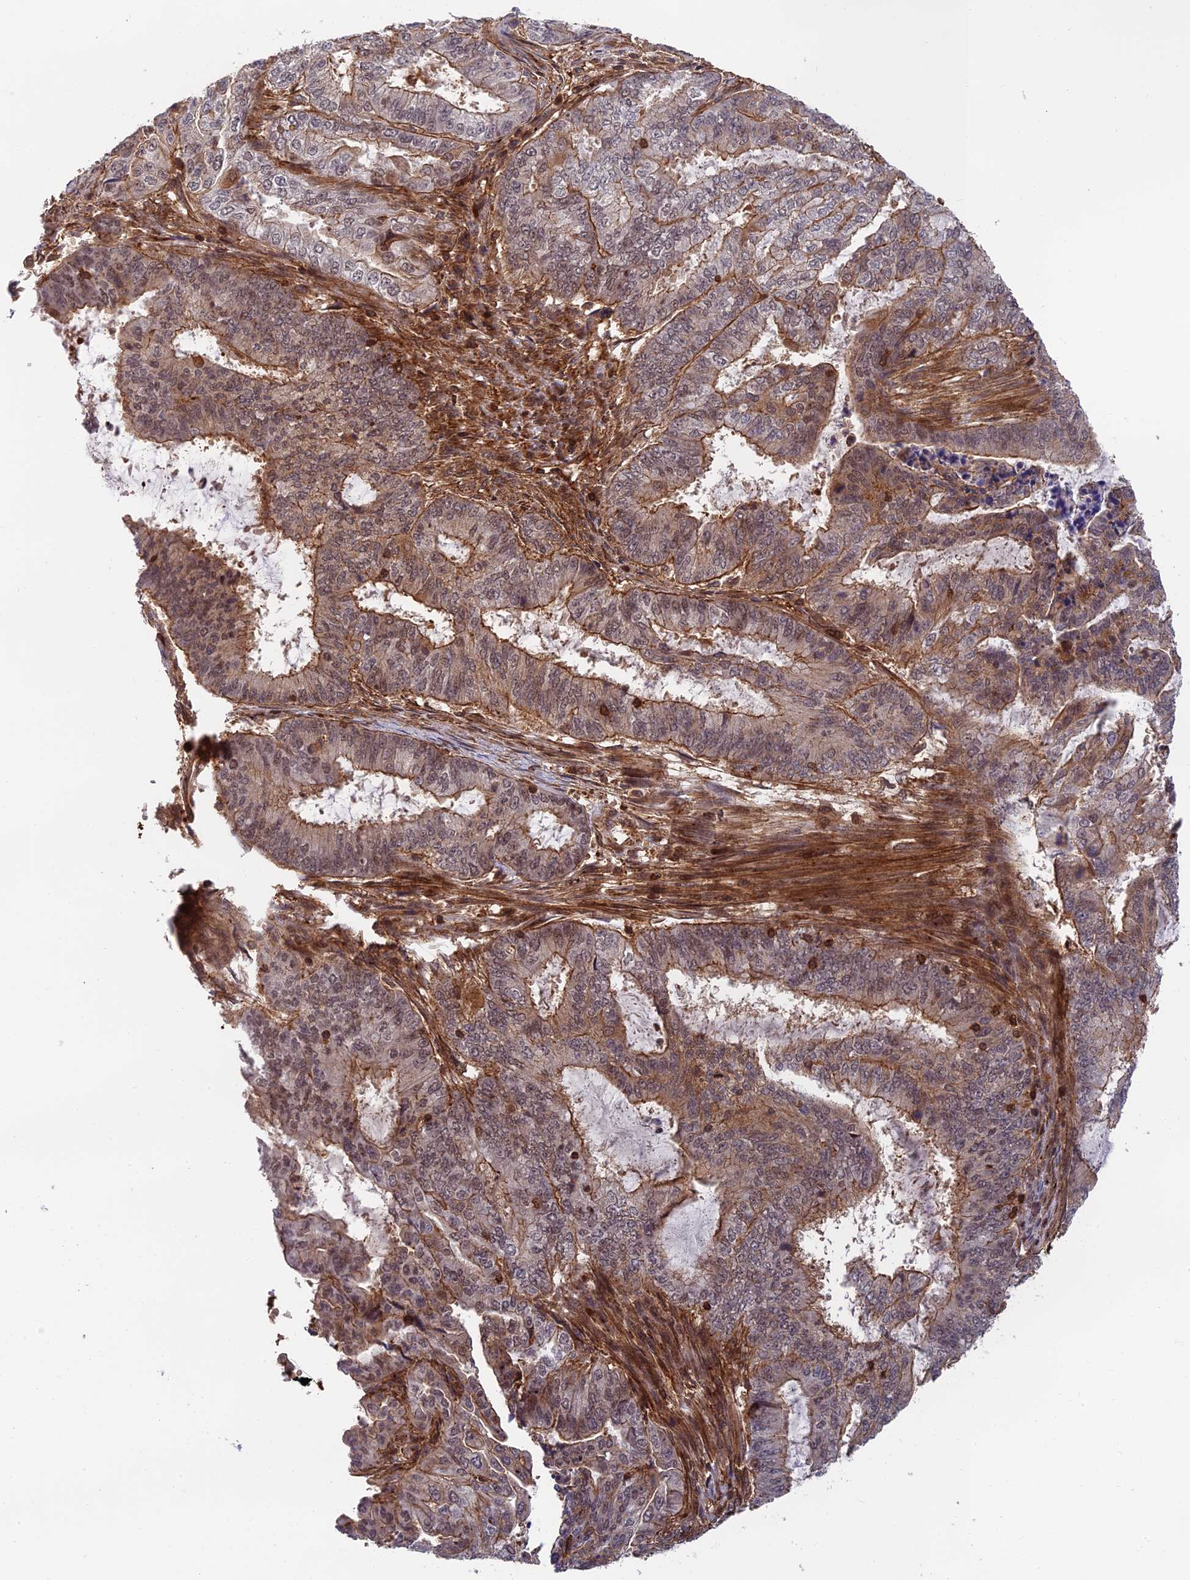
{"staining": {"intensity": "moderate", "quantity": "25%-75%", "location": "cytoplasmic/membranous"}, "tissue": "endometrial cancer", "cell_type": "Tumor cells", "image_type": "cancer", "snomed": [{"axis": "morphology", "description": "Adenocarcinoma, NOS"}, {"axis": "topography", "description": "Endometrium"}], "caption": "Immunohistochemistry (IHC) (DAB (3,3'-diaminobenzidine)) staining of endometrial cancer exhibits moderate cytoplasmic/membranous protein expression in about 25%-75% of tumor cells. The protein of interest is shown in brown color, while the nuclei are stained blue.", "gene": "OSBPL1A", "patient": {"sex": "female", "age": 51}}